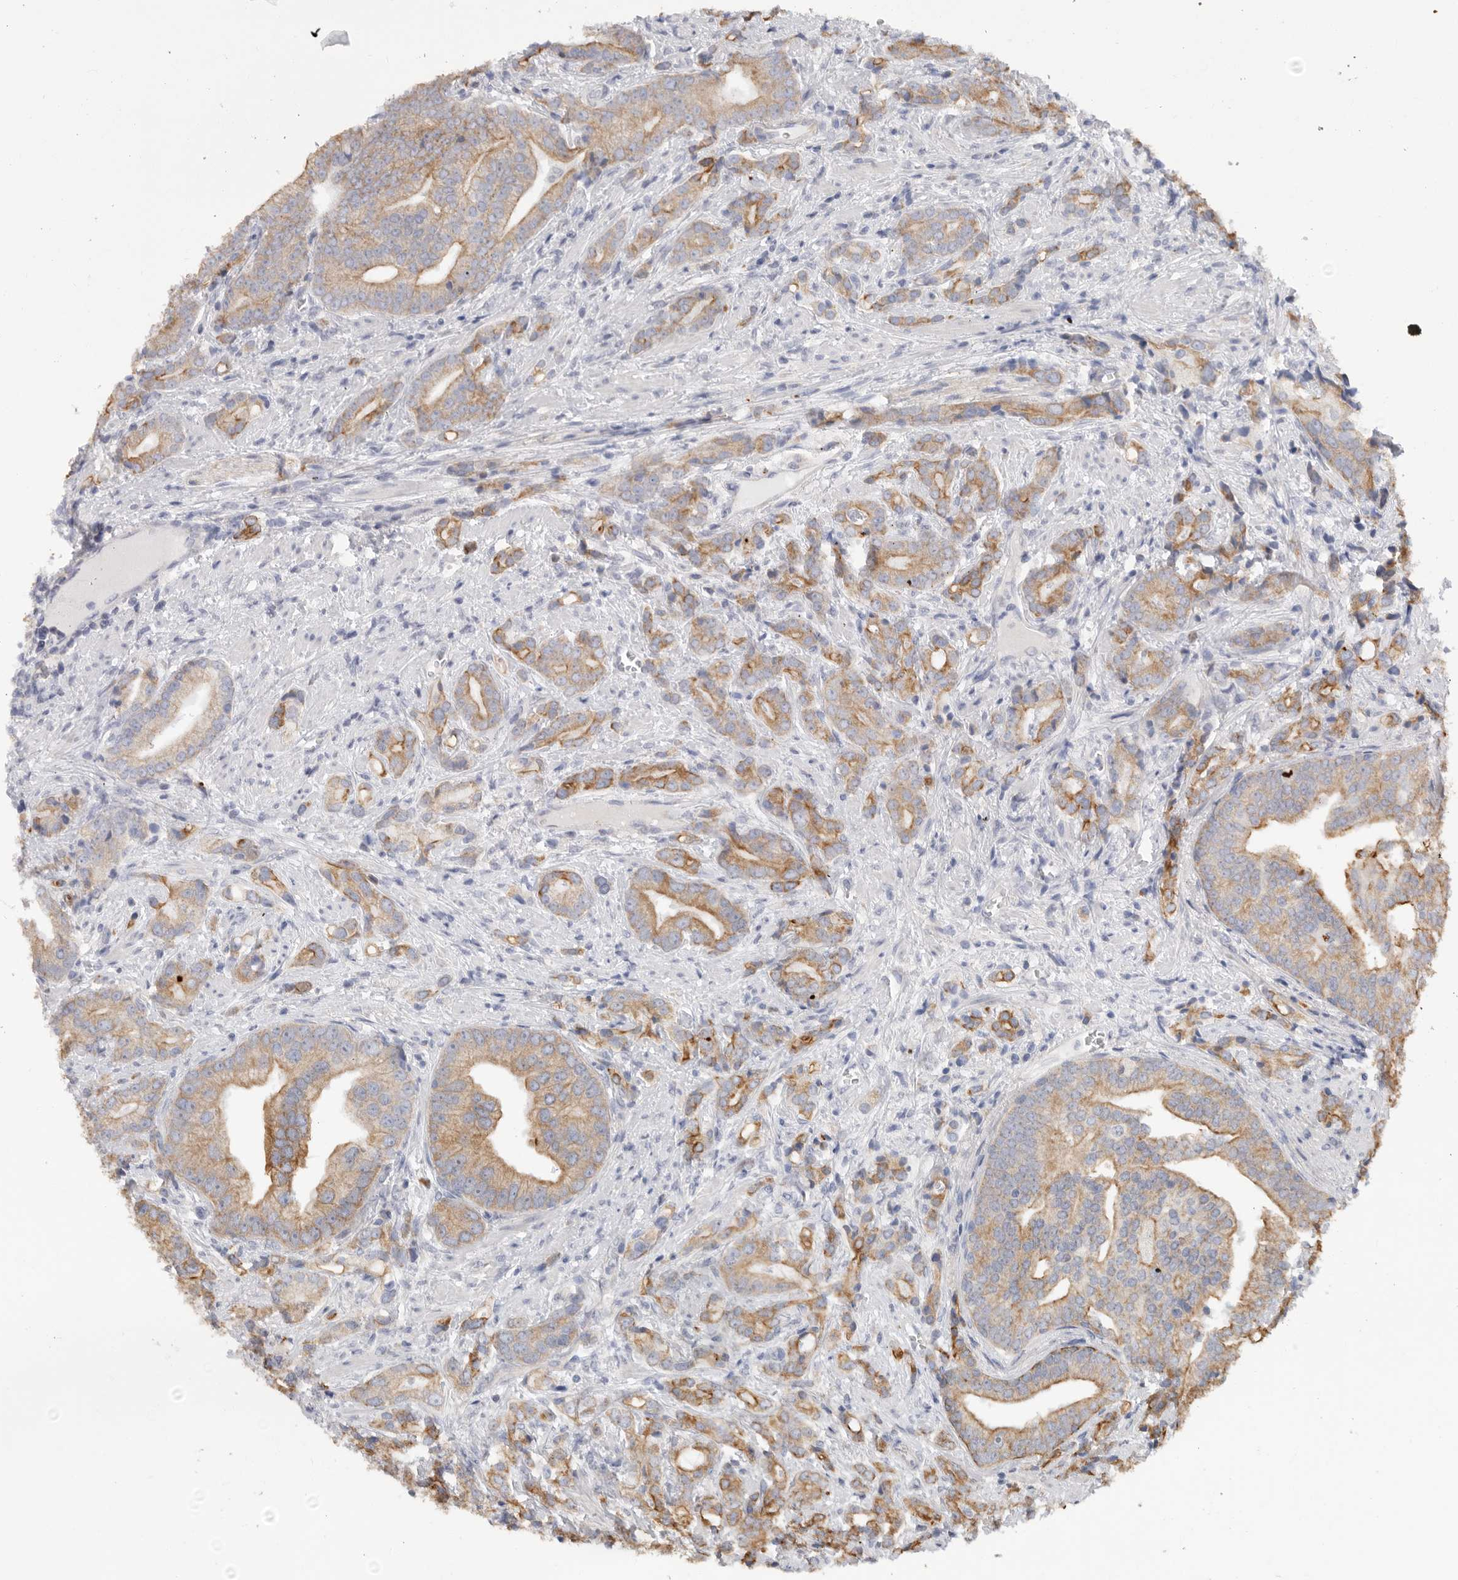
{"staining": {"intensity": "moderate", "quantity": "25%-75%", "location": "cytoplasmic/membranous"}, "tissue": "prostate cancer", "cell_type": "Tumor cells", "image_type": "cancer", "snomed": [{"axis": "morphology", "description": "Adenocarcinoma, High grade"}, {"axis": "topography", "description": "Prostate"}], "caption": "Immunohistochemical staining of human high-grade adenocarcinoma (prostate) displays moderate cytoplasmic/membranous protein expression in about 25%-75% of tumor cells.", "gene": "MTFR1L", "patient": {"sex": "male", "age": 57}}